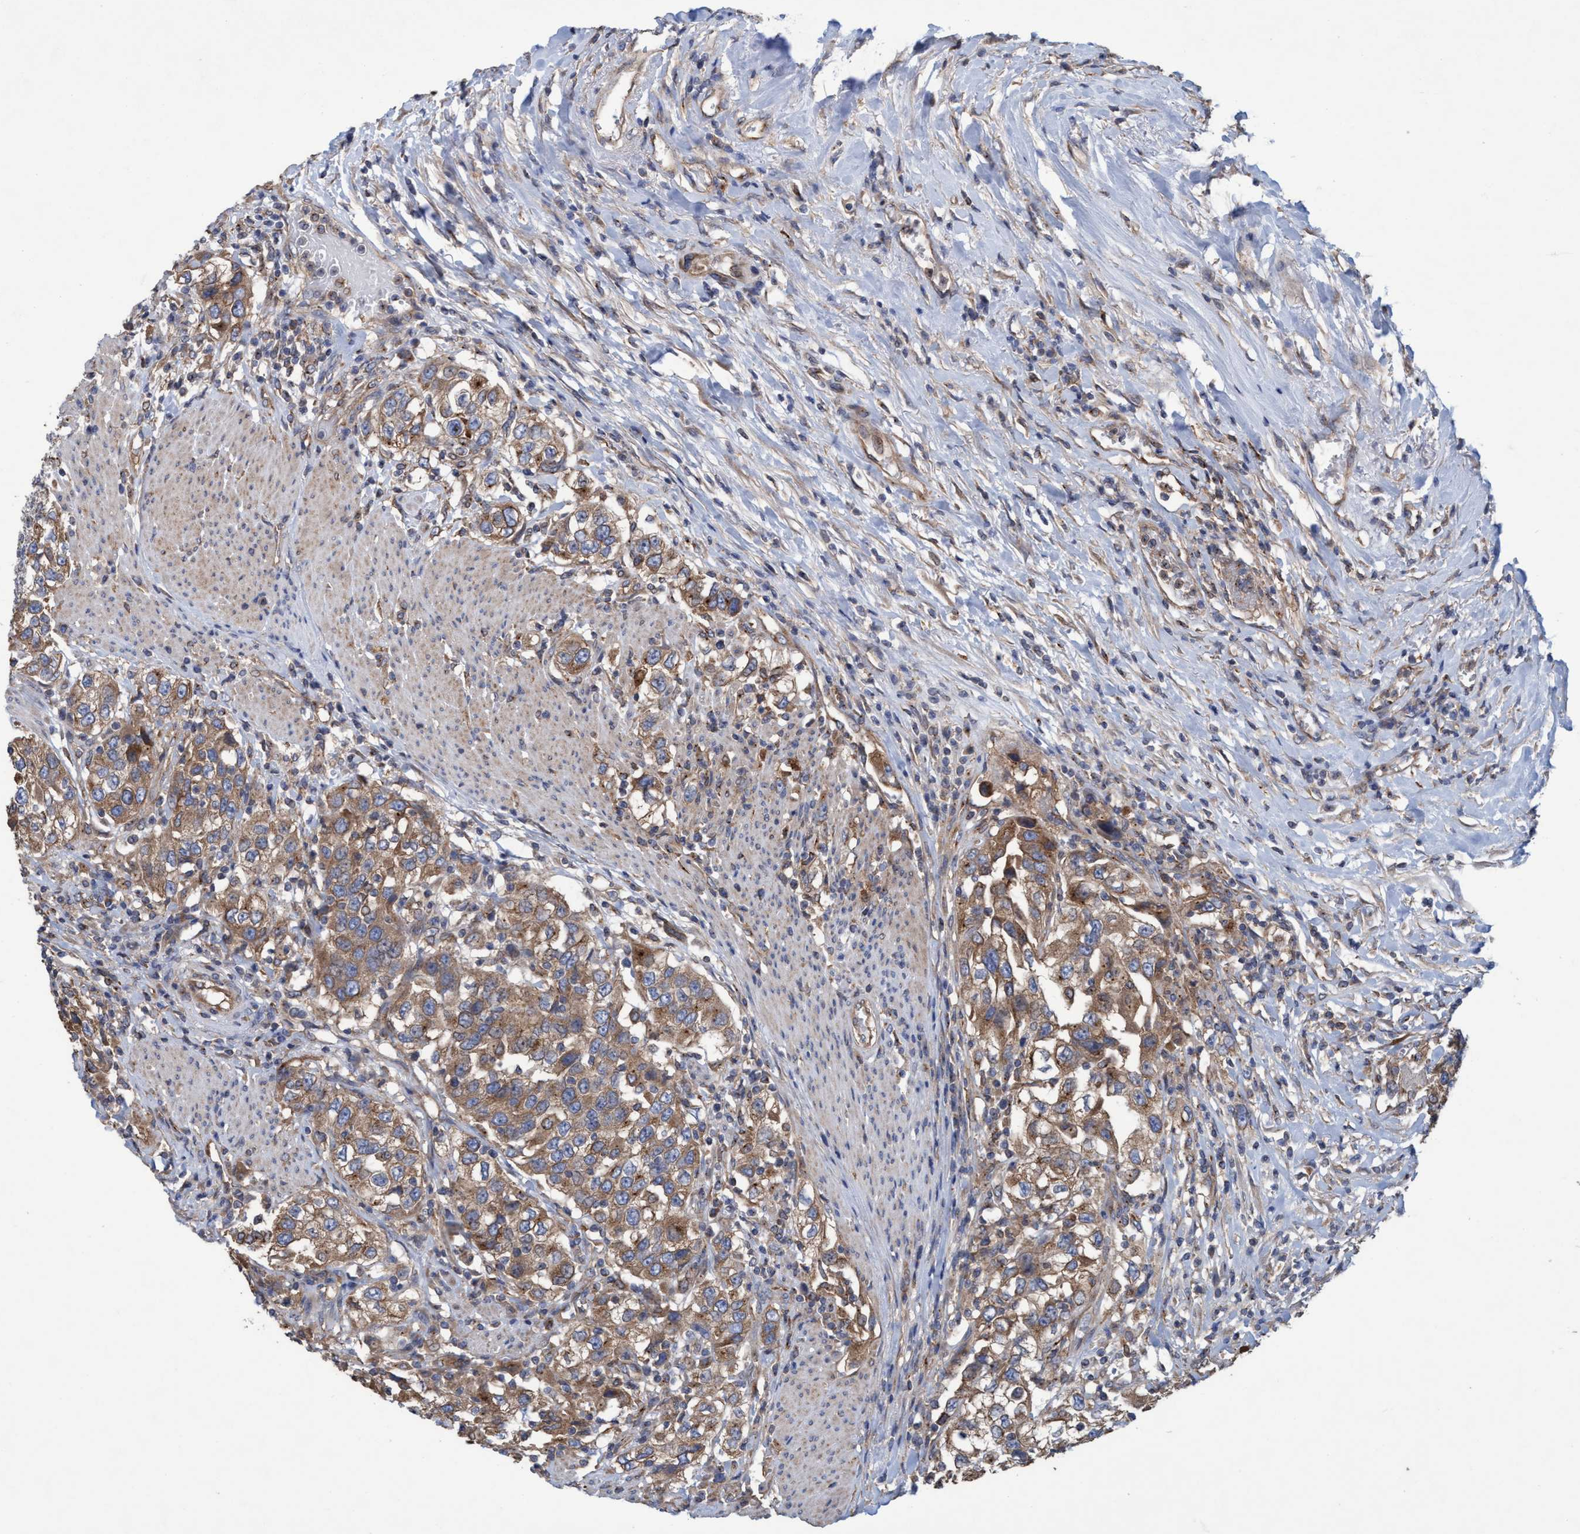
{"staining": {"intensity": "moderate", "quantity": ">75%", "location": "cytoplasmic/membranous"}, "tissue": "urothelial cancer", "cell_type": "Tumor cells", "image_type": "cancer", "snomed": [{"axis": "morphology", "description": "Urothelial carcinoma, High grade"}, {"axis": "topography", "description": "Urinary bladder"}], "caption": "Immunohistochemistry (IHC) staining of high-grade urothelial carcinoma, which demonstrates medium levels of moderate cytoplasmic/membranous staining in about >75% of tumor cells indicating moderate cytoplasmic/membranous protein positivity. The staining was performed using DAB (3,3'-diaminobenzidine) (brown) for protein detection and nuclei were counterstained in hematoxylin (blue).", "gene": "BICD2", "patient": {"sex": "female", "age": 80}}